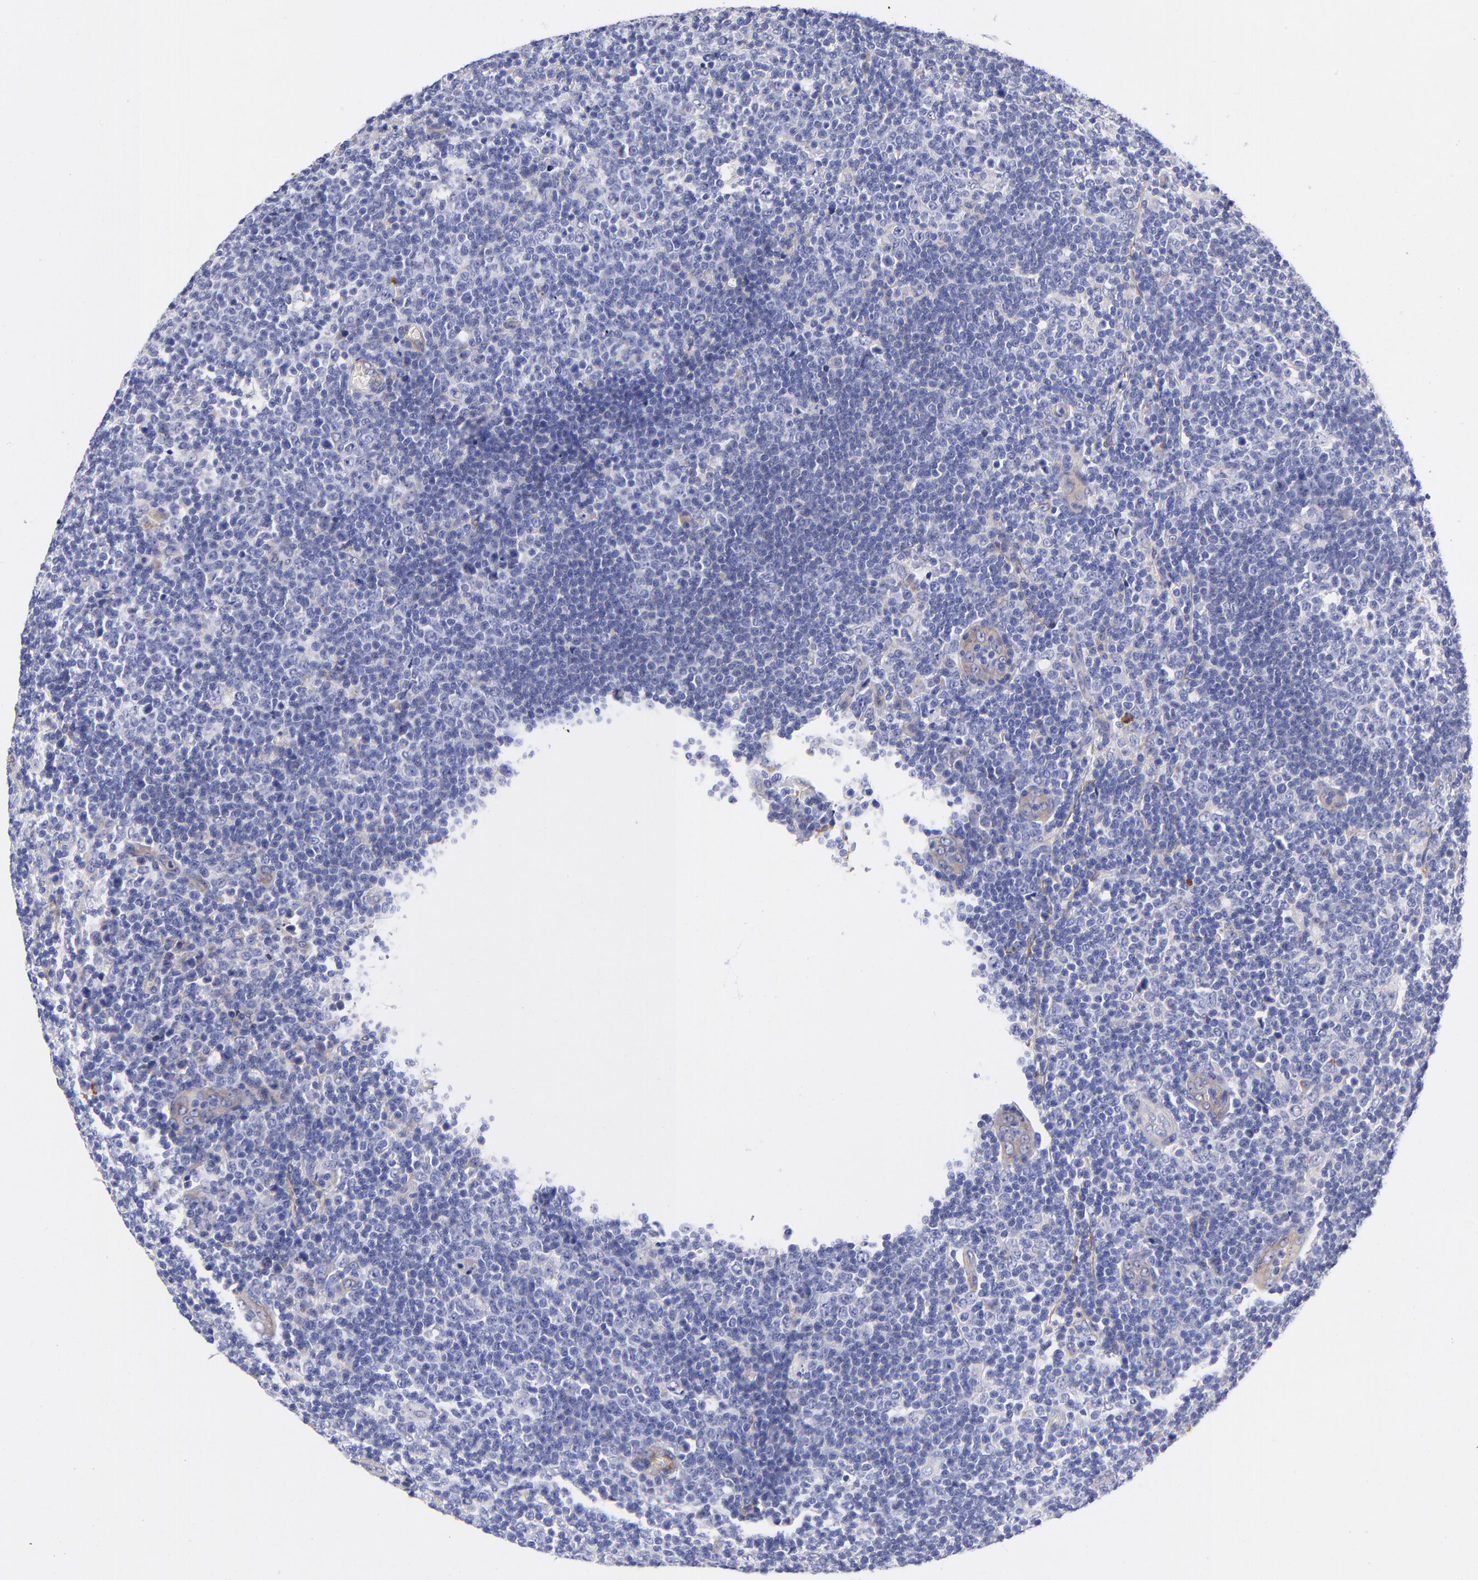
{"staining": {"intensity": "negative", "quantity": "none", "location": "none"}, "tissue": "lymphoma", "cell_type": "Tumor cells", "image_type": "cancer", "snomed": [{"axis": "morphology", "description": "Malignant lymphoma, non-Hodgkin's type, Low grade"}, {"axis": "topography", "description": "Lymph node"}], "caption": "IHC histopathology image of lymphoma stained for a protein (brown), which shows no expression in tumor cells. (DAB IHC, high magnification).", "gene": "PPFIBP1", "patient": {"sex": "male", "age": 74}}